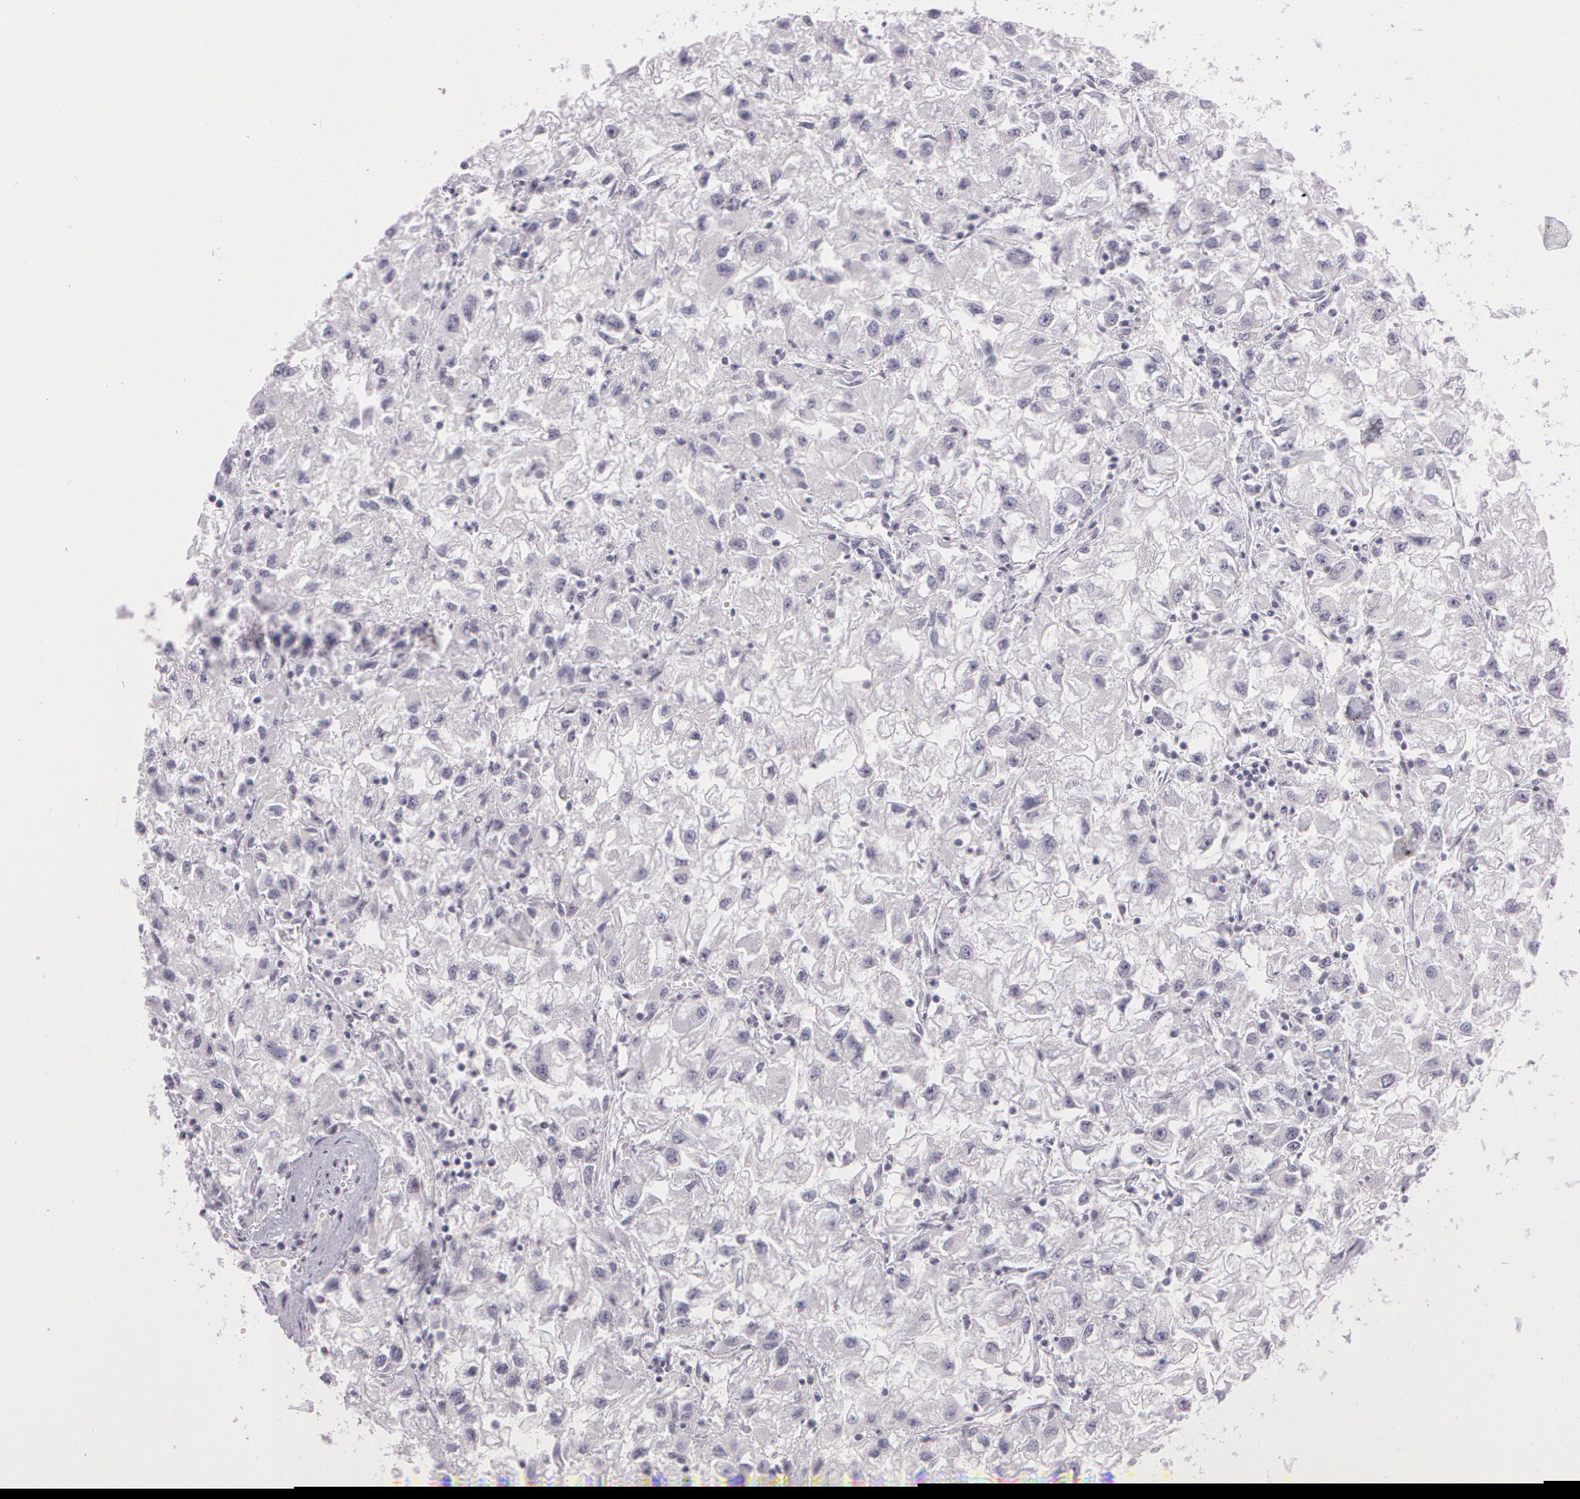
{"staining": {"intensity": "negative", "quantity": "none", "location": "none"}, "tissue": "renal cancer", "cell_type": "Tumor cells", "image_type": "cancer", "snomed": [{"axis": "morphology", "description": "Adenocarcinoma, NOS"}, {"axis": "topography", "description": "Kidney"}], "caption": "DAB (3,3'-diaminobenzidine) immunohistochemical staining of human adenocarcinoma (renal) reveals no significant positivity in tumor cells.", "gene": "OTC", "patient": {"sex": "male", "age": 59}}